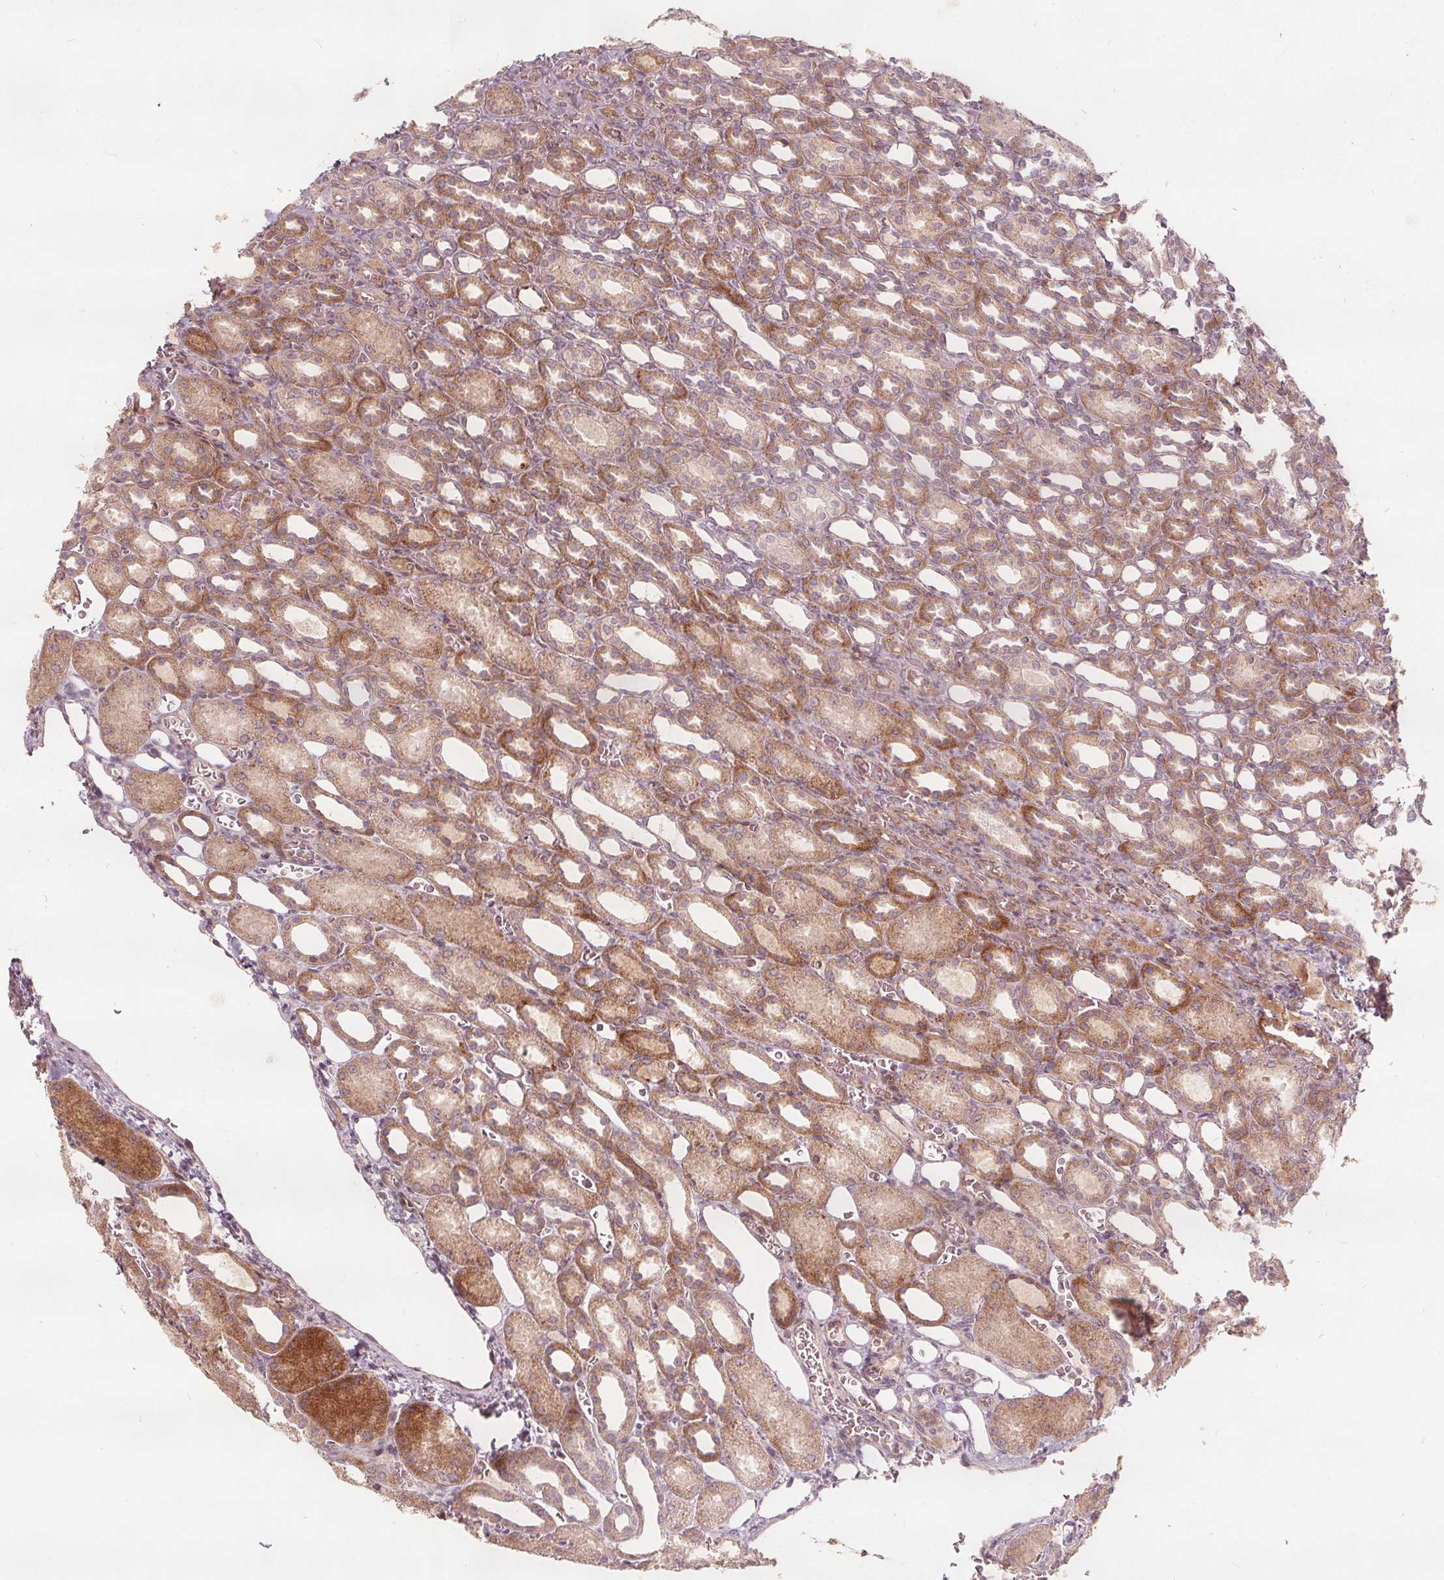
{"staining": {"intensity": "weak", "quantity": ">75%", "location": "cytoplasmic/membranous"}, "tissue": "kidney", "cell_type": "Cells in glomeruli", "image_type": "normal", "snomed": [{"axis": "morphology", "description": "Normal tissue, NOS"}, {"axis": "topography", "description": "Kidney"}], "caption": "The histopathology image shows a brown stain indicating the presence of a protein in the cytoplasmic/membranous of cells in glomeruli in kidney. (DAB IHC, brown staining for protein, blue staining for nuclei).", "gene": "PTPRT", "patient": {"sex": "male", "age": 2}}